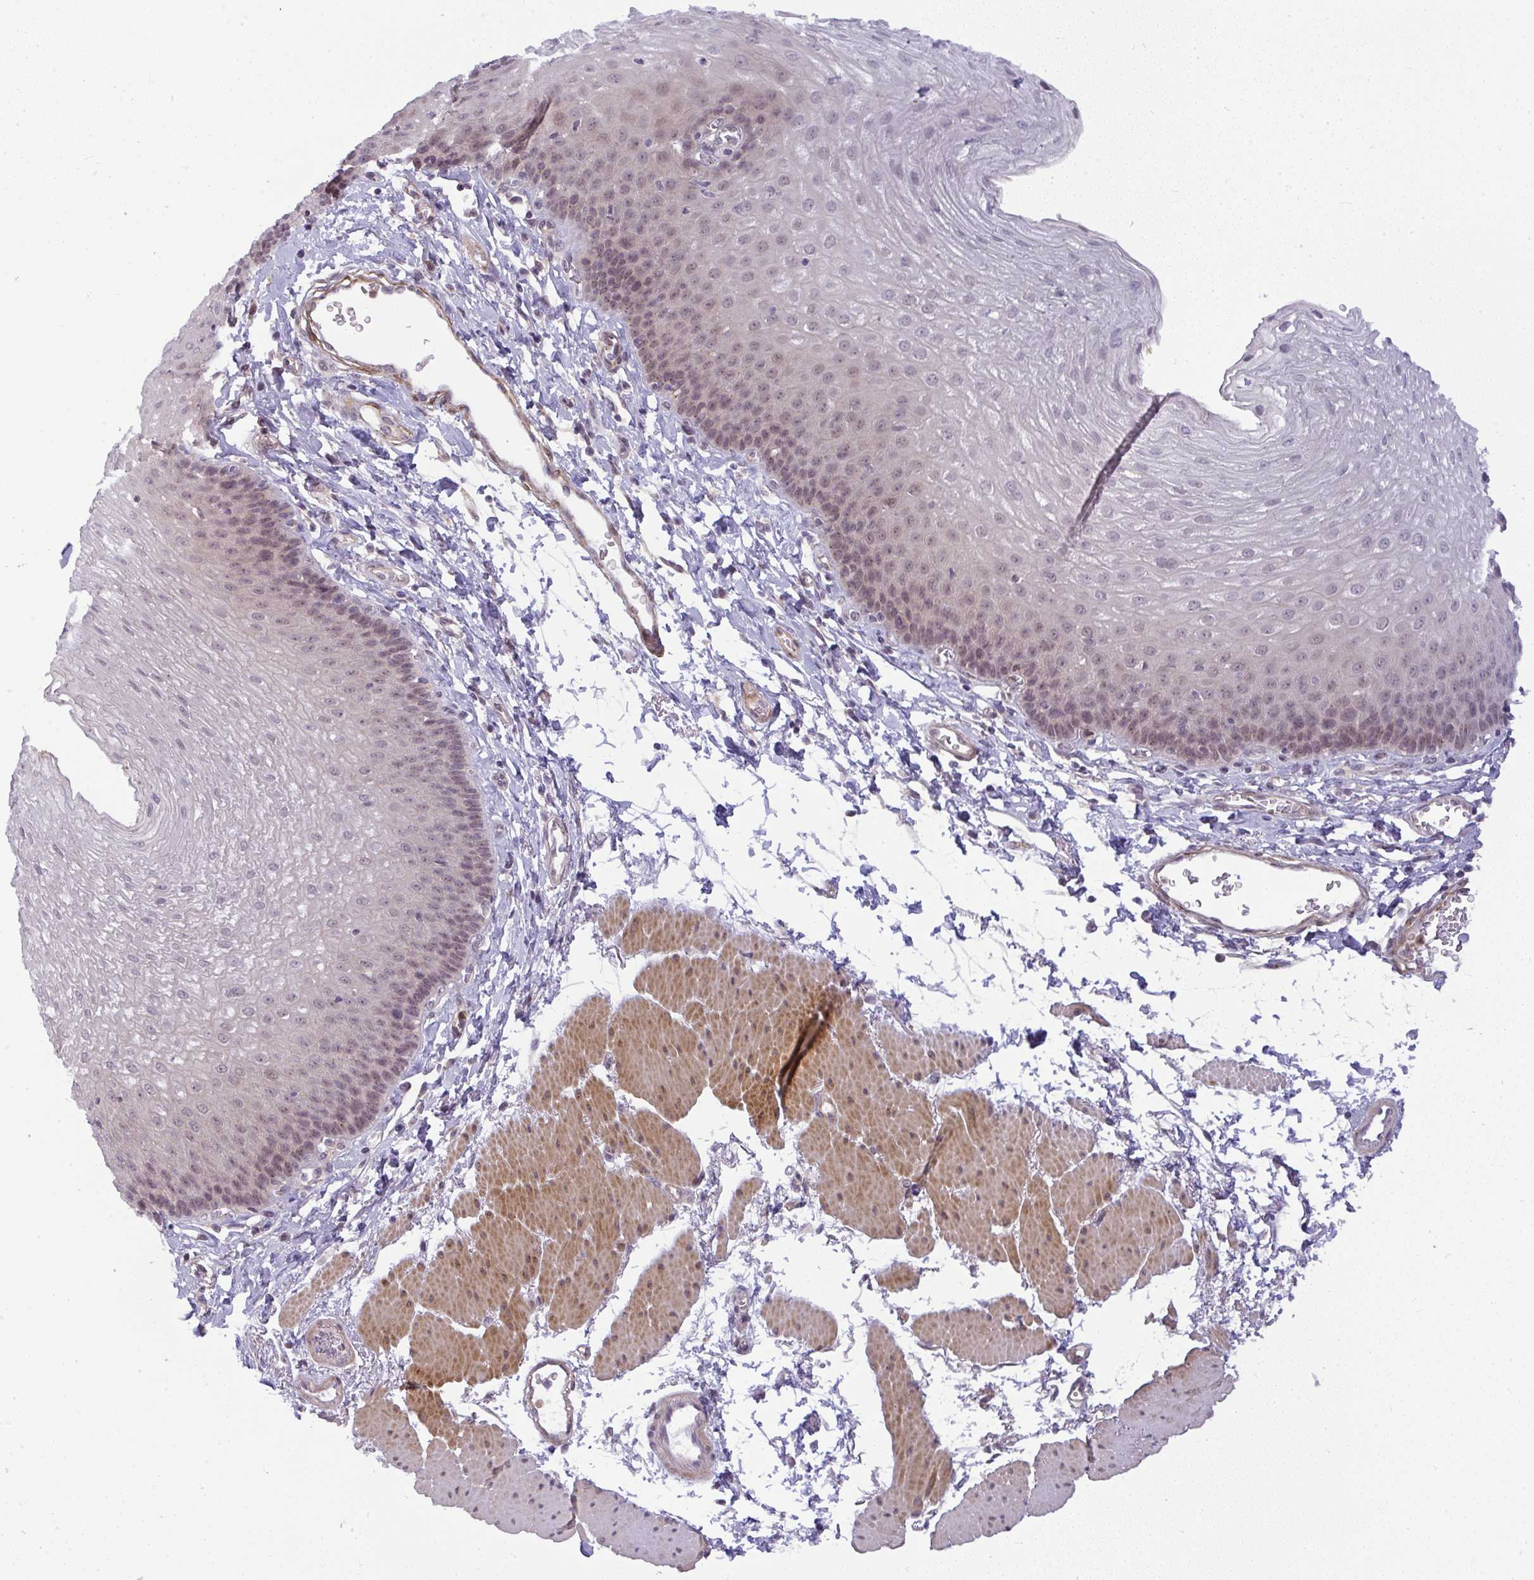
{"staining": {"intensity": "weak", "quantity": "25%-75%", "location": "nuclear"}, "tissue": "esophagus", "cell_type": "Squamous epithelial cells", "image_type": "normal", "snomed": [{"axis": "morphology", "description": "Normal tissue, NOS"}, {"axis": "topography", "description": "Esophagus"}], "caption": "Normal esophagus exhibits weak nuclear staining in about 25%-75% of squamous epithelial cells, visualized by immunohistochemistry. The staining was performed using DAB to visualize the protein expression in brown, while the nuclei were stained in blue with hematoxylin (Magnification: 20x).", "gene": "DZIP1", "patient": {"sex": "female", "age": 81}}